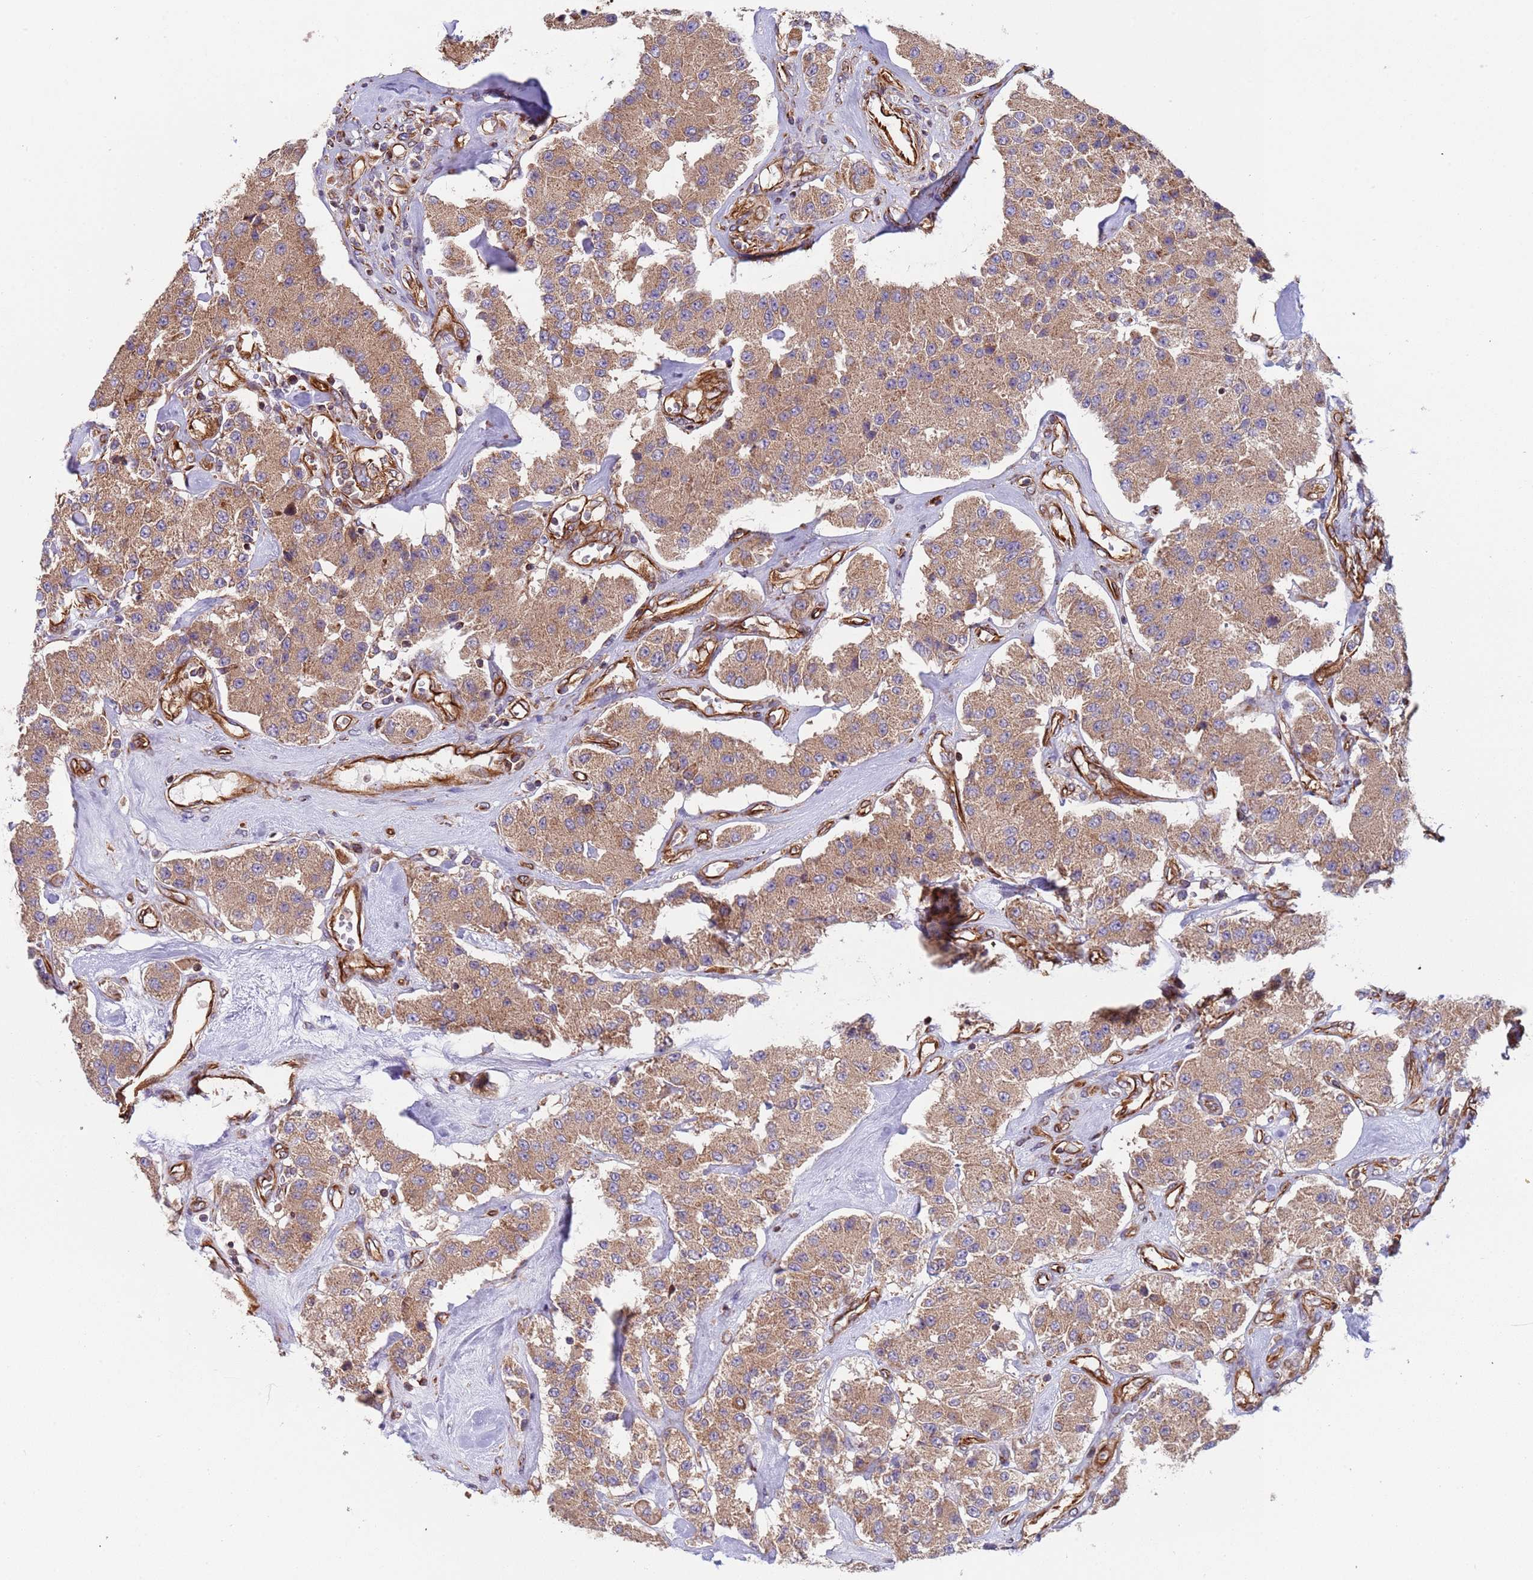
{"staining": {"intensity": "moderate", "quantity": ">75%", "location": "cytoplasmic/membranous"}, "tissue": "carcinoid", "cell_type": "Tumor cells", "image_type": "cancer", "snomed": [{"axis": "morphology", "description": "Carcinoid, malignant, NOS"}, {"axis": "topography", "description": "Pancreas"}], "caption": "Carcinoid was stained to show a protein in brown. There is medium levels of moderate cytoplasmic/membranous expression in about >75% of tumor cells.", "gene": "NUDT12", "patient": {"sex": "male", "age": 41}}